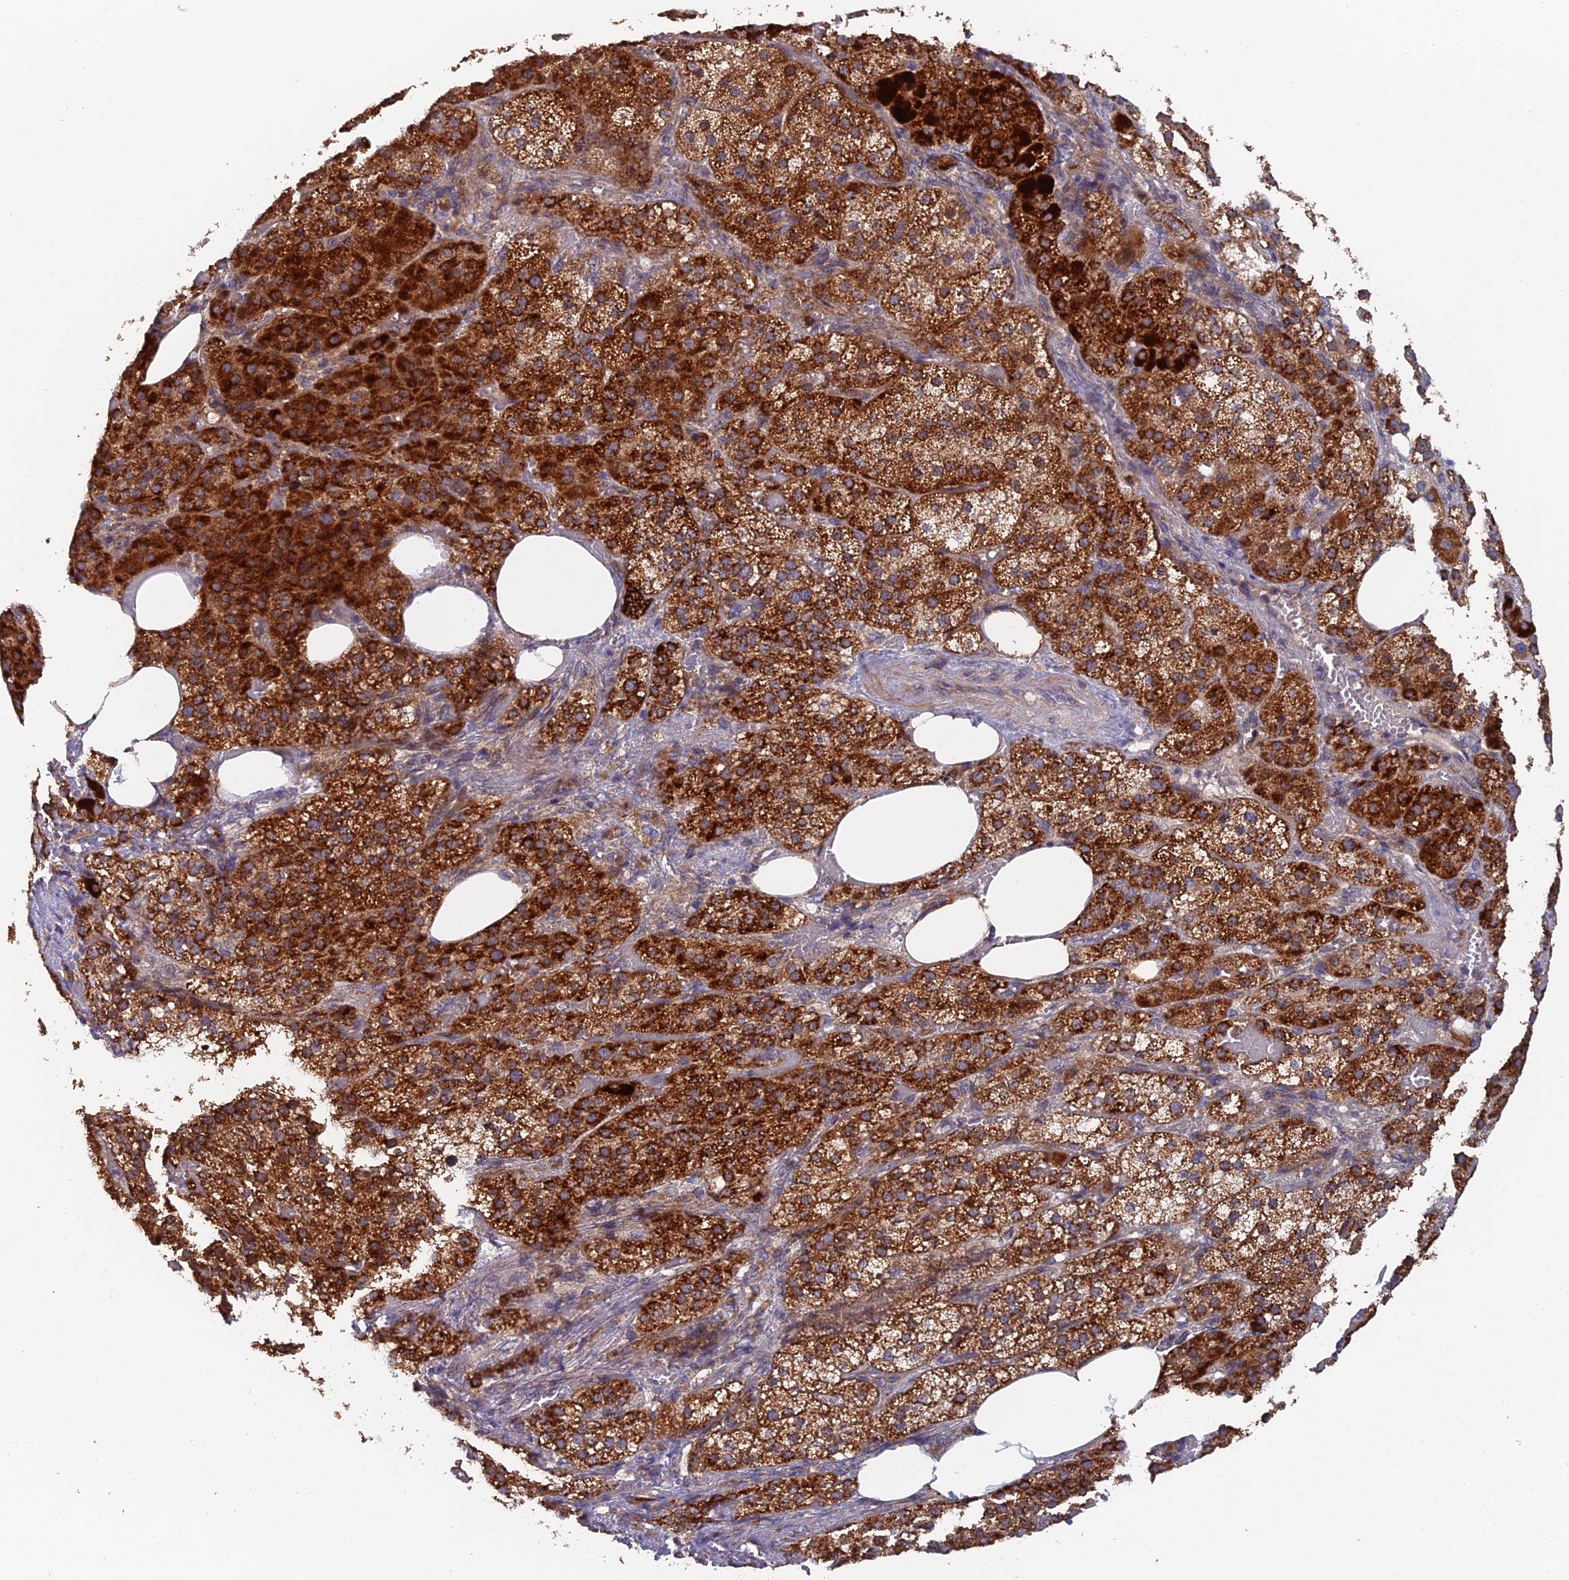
{"staining": {"intensity": "strong", "quantity": ">75%", "location": "cytoplasmic/membranous"}, "tissue": "adrenal gland", "cell_type": "Glandular cells", "image_type": "normal", "snomed": [{"axis": "morphology", "description": "Normal tissue, NOS"}, {"axis": "topography", "description": "Adrenal gland"}], "caption": "IHC of benign human adrenal gland shows high levels of strong cytoplasmic/membranous positivity in about >75% of glandular cells.", "gene": "ECSIT", "patient": {"sex": "female", "age": 59}}